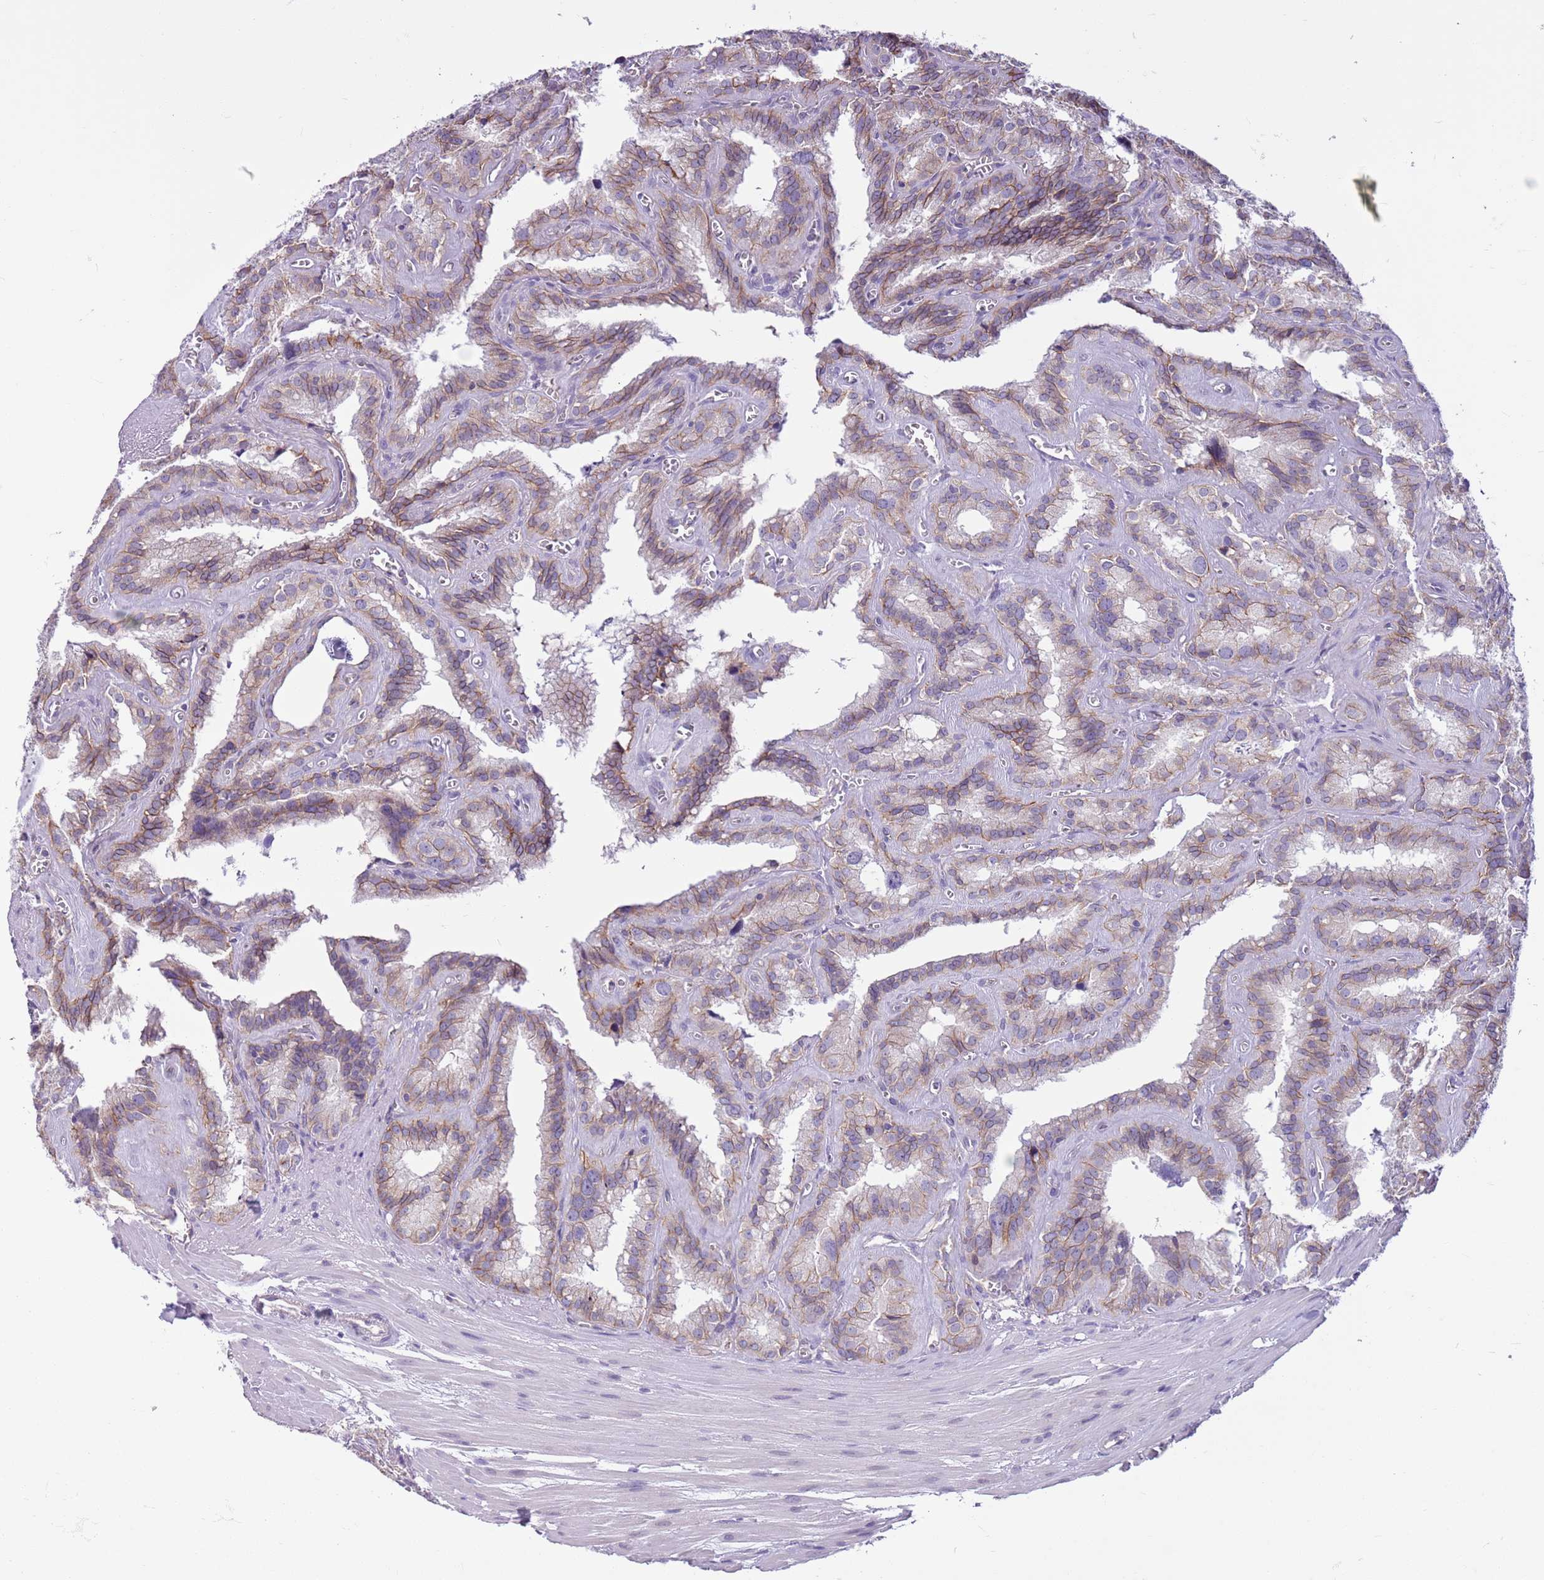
{"staining": {"intensity": "moderate", "quantity": "25%-75%", "location": "cytoplasmic/membranous"}, "tissue": "seminal vesicle", "cell_type": "Glandular cells", "image_type": "normal", "snomed": [{"axis": "morphology", "description": "Normal tissue, NOS"}, {"axis": "topography", "description": "Prostate"}, {"axis": "topography", "description": "Seminal veicle"}], "caption": "A brown stain shows moderate cytoplasmic/membranous staining of a protein in glandular cells of unremarkable human seminal vesicle.", "gene": "PARP8", "patient": {"sex": "male", "age": 59}}